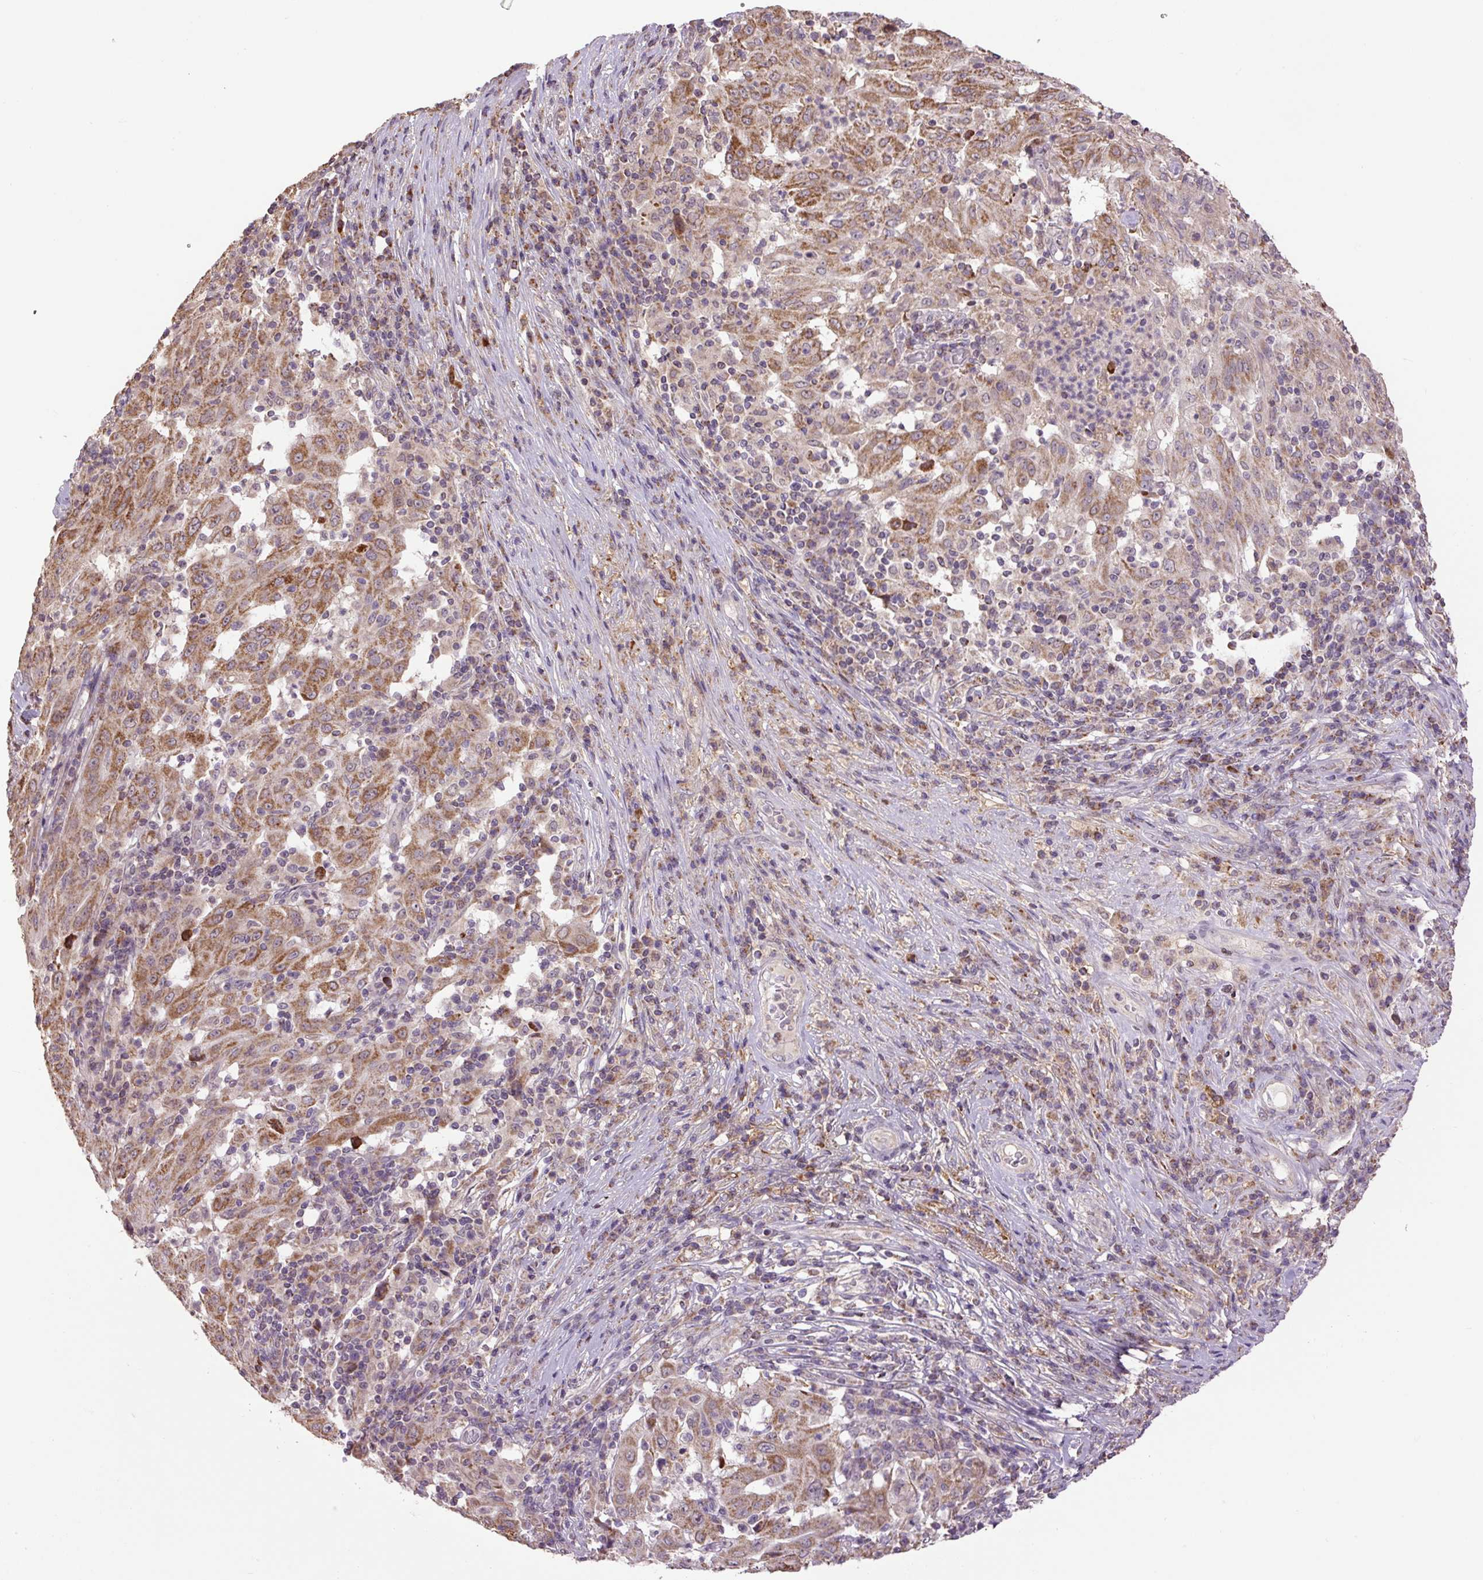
{"staining": {"intensity": "moderate", "quantity": ">75%", "location": "cytoplasmic/membranous"}, "tissue": "pancreatic cancer", "cell_type": "Tumor cells", "image_type": "cancer", "snomed": [{"axis": "morphology", "description": "Adenocarcinoma, NOS"}, {"axis": "topography", "description": "Pancreas"}], "caption": "An image showing moderate cytoplasmic/membranous positivity in about >75% of tumor cells in pancreatic adenocarcinoma, as visualized by brown immunohistochemical staining.", "gene": "SGF29", "patient": {"sex": "male", "age": 63}}